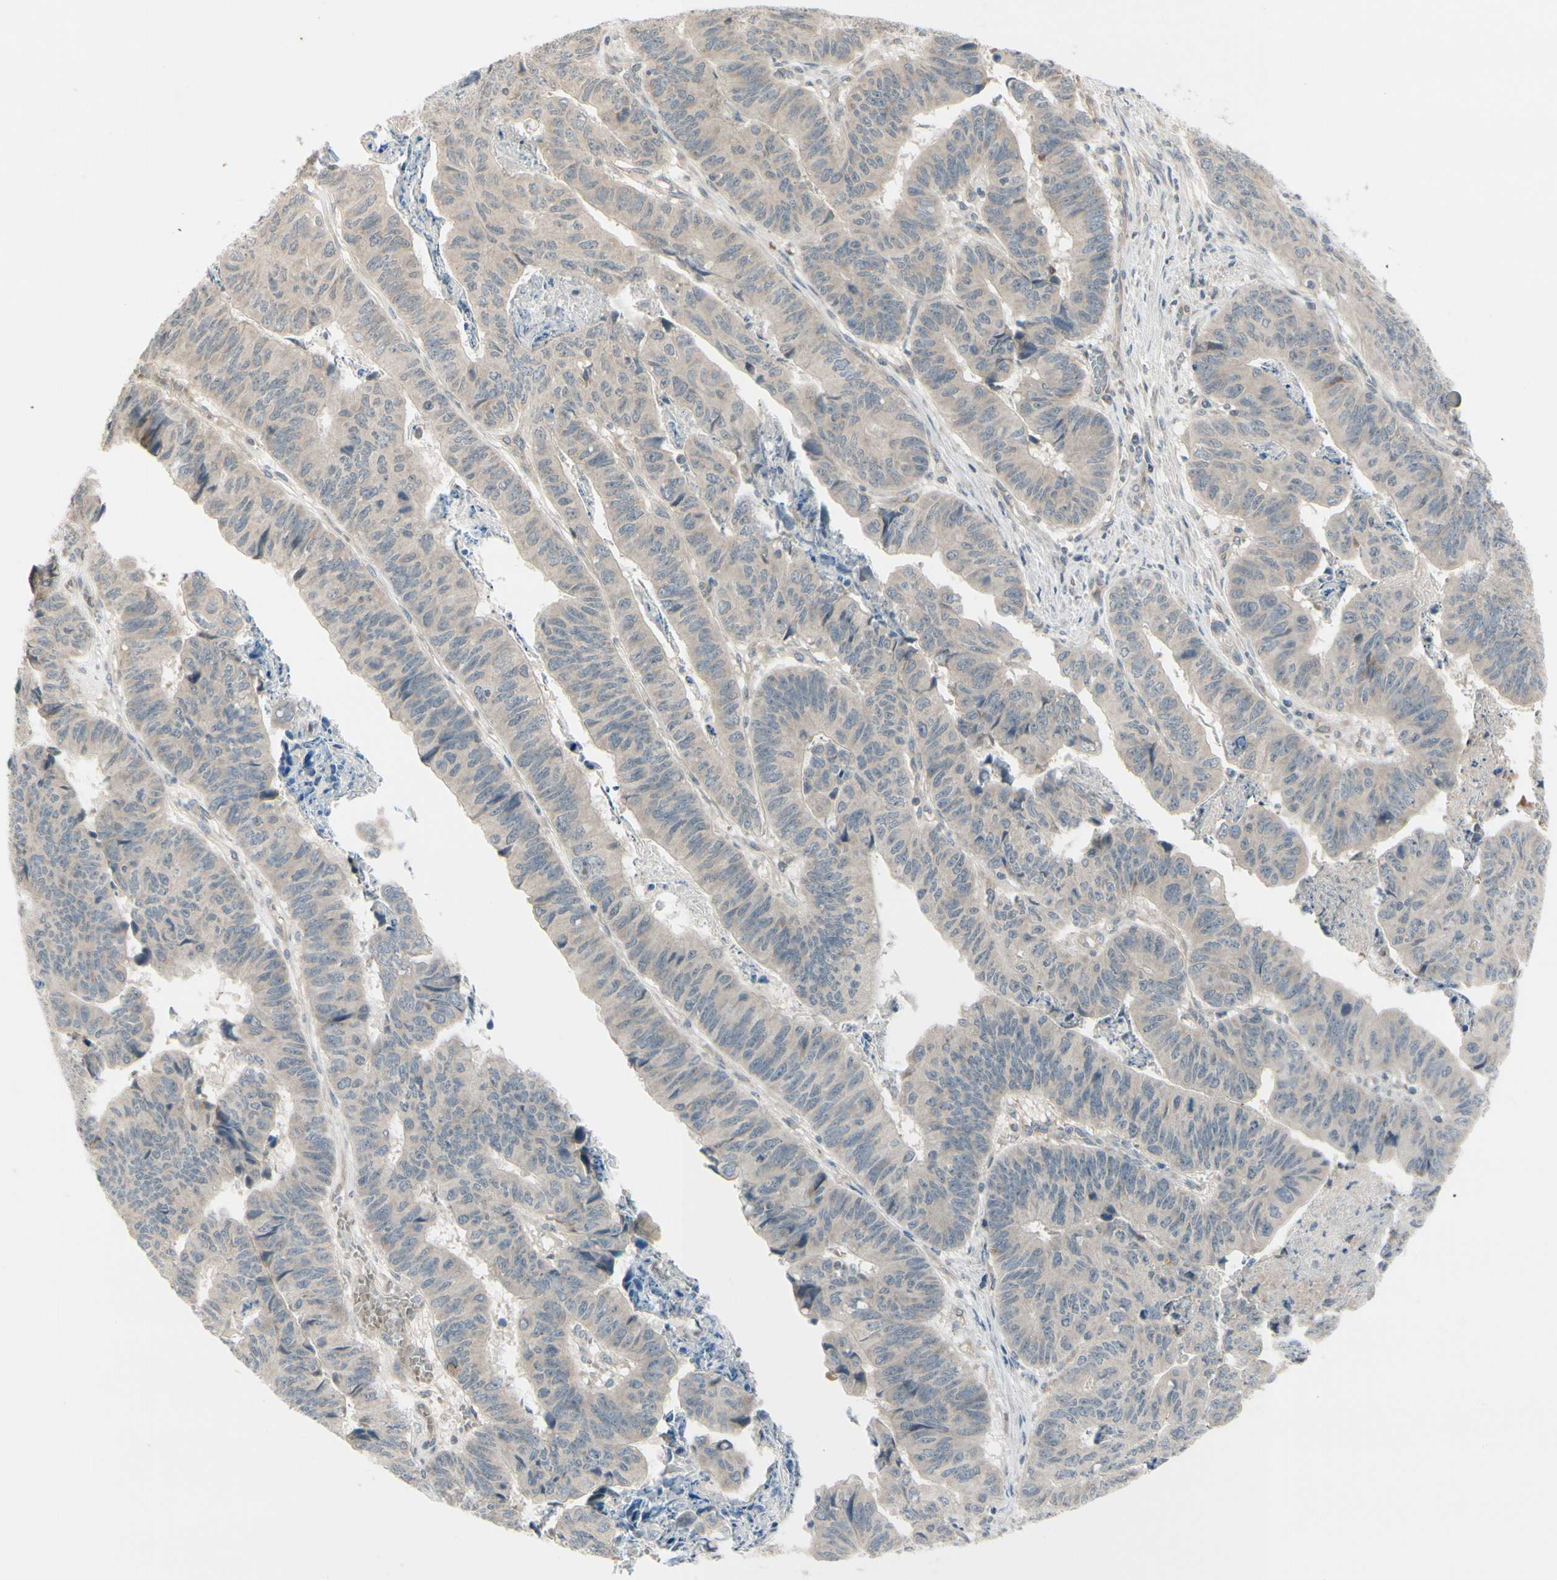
{"staining": {"intensity": "weak", "quantity": ">75%", "location": "cytoplasmic/membranous"}, "tissue": "stomach cancer", "cell_type": "Tumor cells", "image_type": "cancer", "snomed": [{"axis": "morphology", "description": "Adenocarcinoma, NOS"}, {"axis": "topography", "description": "Stomach, lower"}], "caption": "Brown immunohistochemical staining in stomach cancer (adenocarcinoma) shows weak cytoplasmic/membranous positivity in approximately >75% of tumor cells. The staining was performed using DAB to visualize the protein expression in brown, while the nuclei were stained in blue with hematoxylin (Magnification: 20x).", "gene": "FGF10", "patient": {"sex": "male", "age": 77}}